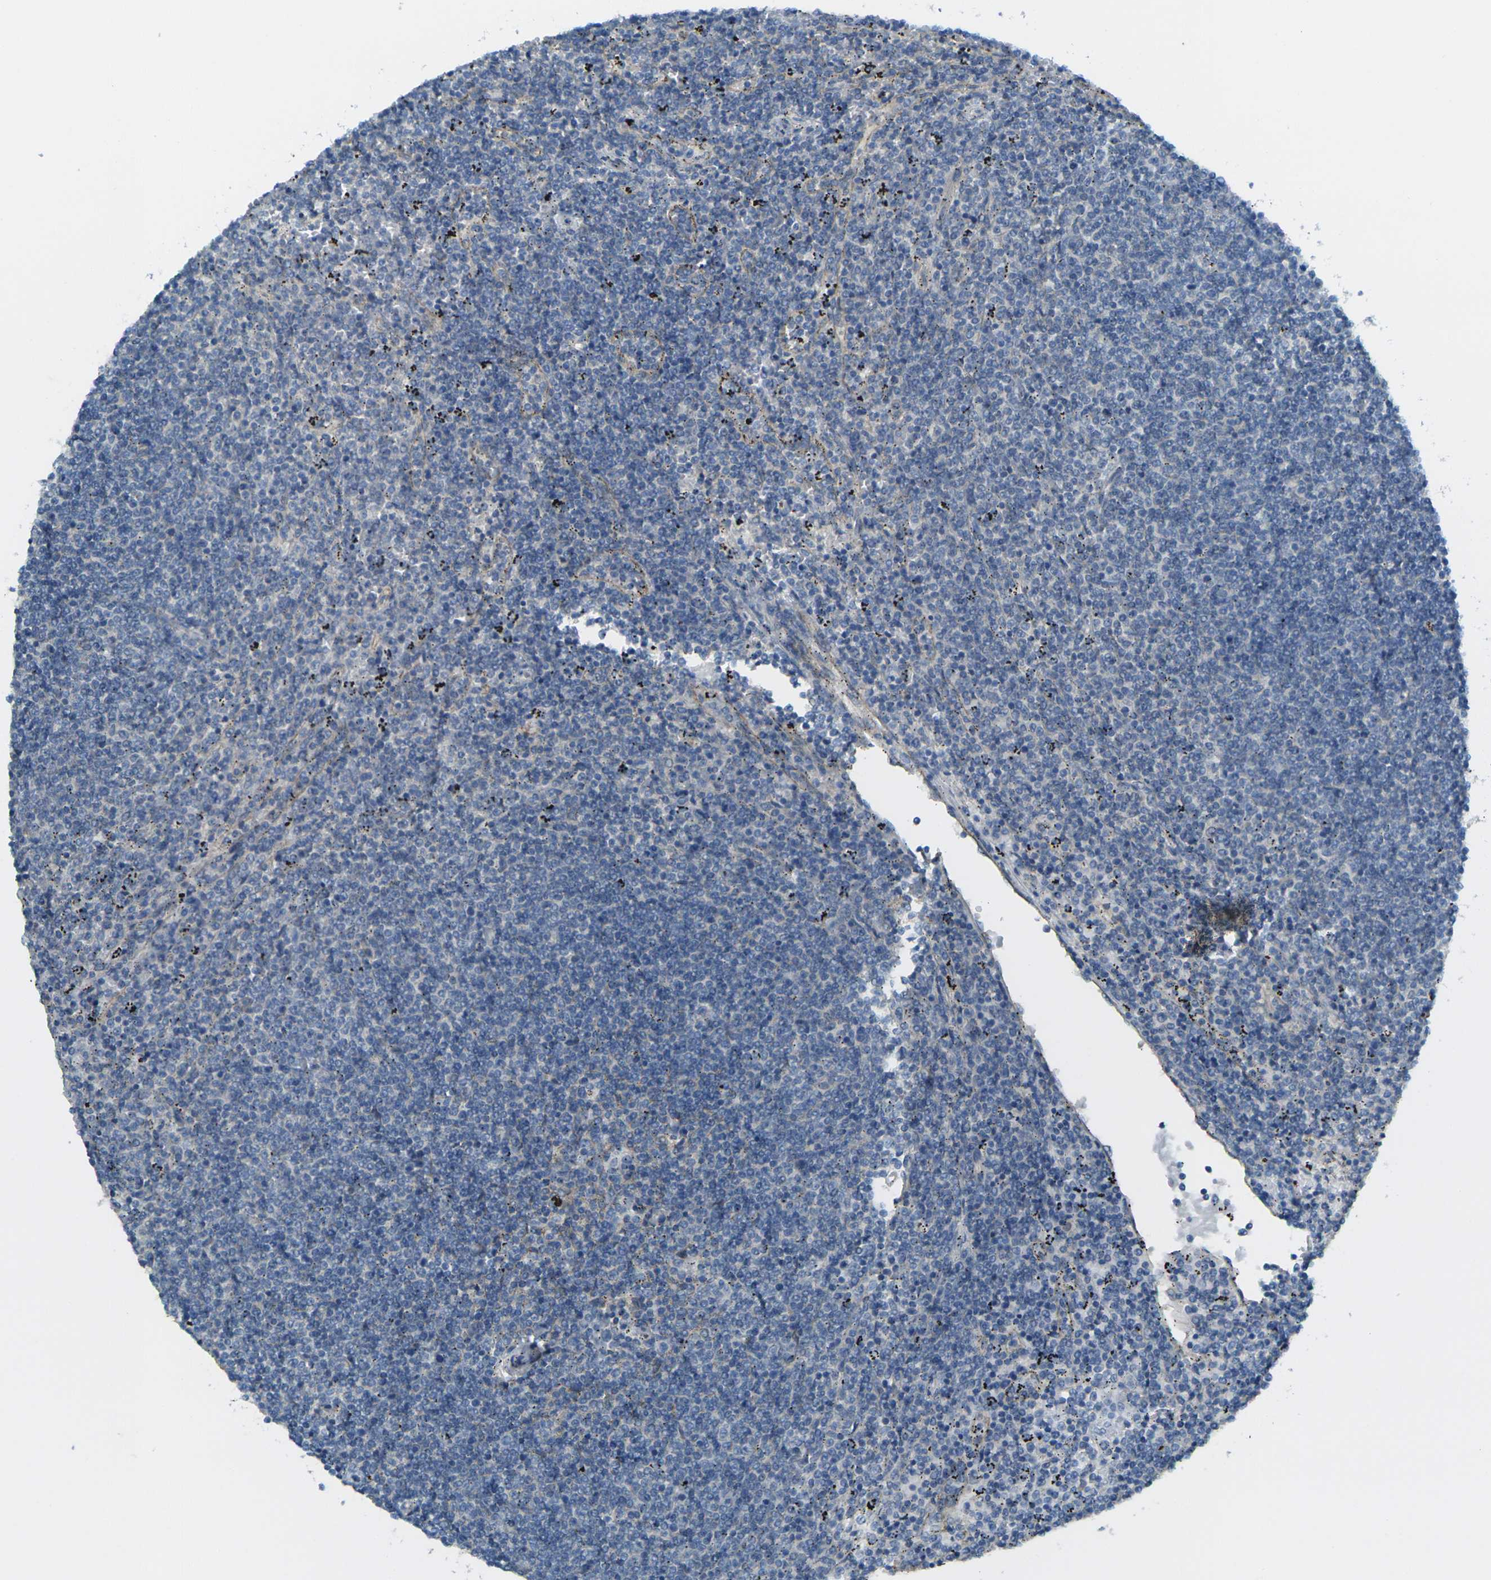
{"staining": {"intensity": "negative", "quantity": "none", "location": "none"}, "tissue": "lymphoma", "cell_type": "Tumor cells", "image_type": "cancer", "snomed": [{"axis": "morphology", "description": "Malignant lymphoma, non-Hodgkin's type, Low grade"}, {"axis": "topography", "description": "Spleen"}], "caption": "High magnification brightfield microscopy of low-grade malignant lymphoma, non-Hodgkin's type stained with DAB (3,3'-diaminobenzidine) (brown) and counterstained with hematoxylin (blue): tumor cells show no significant positivity.", "gene": "RHBDD1", "patient": {"sex": "female", "age": 50}}